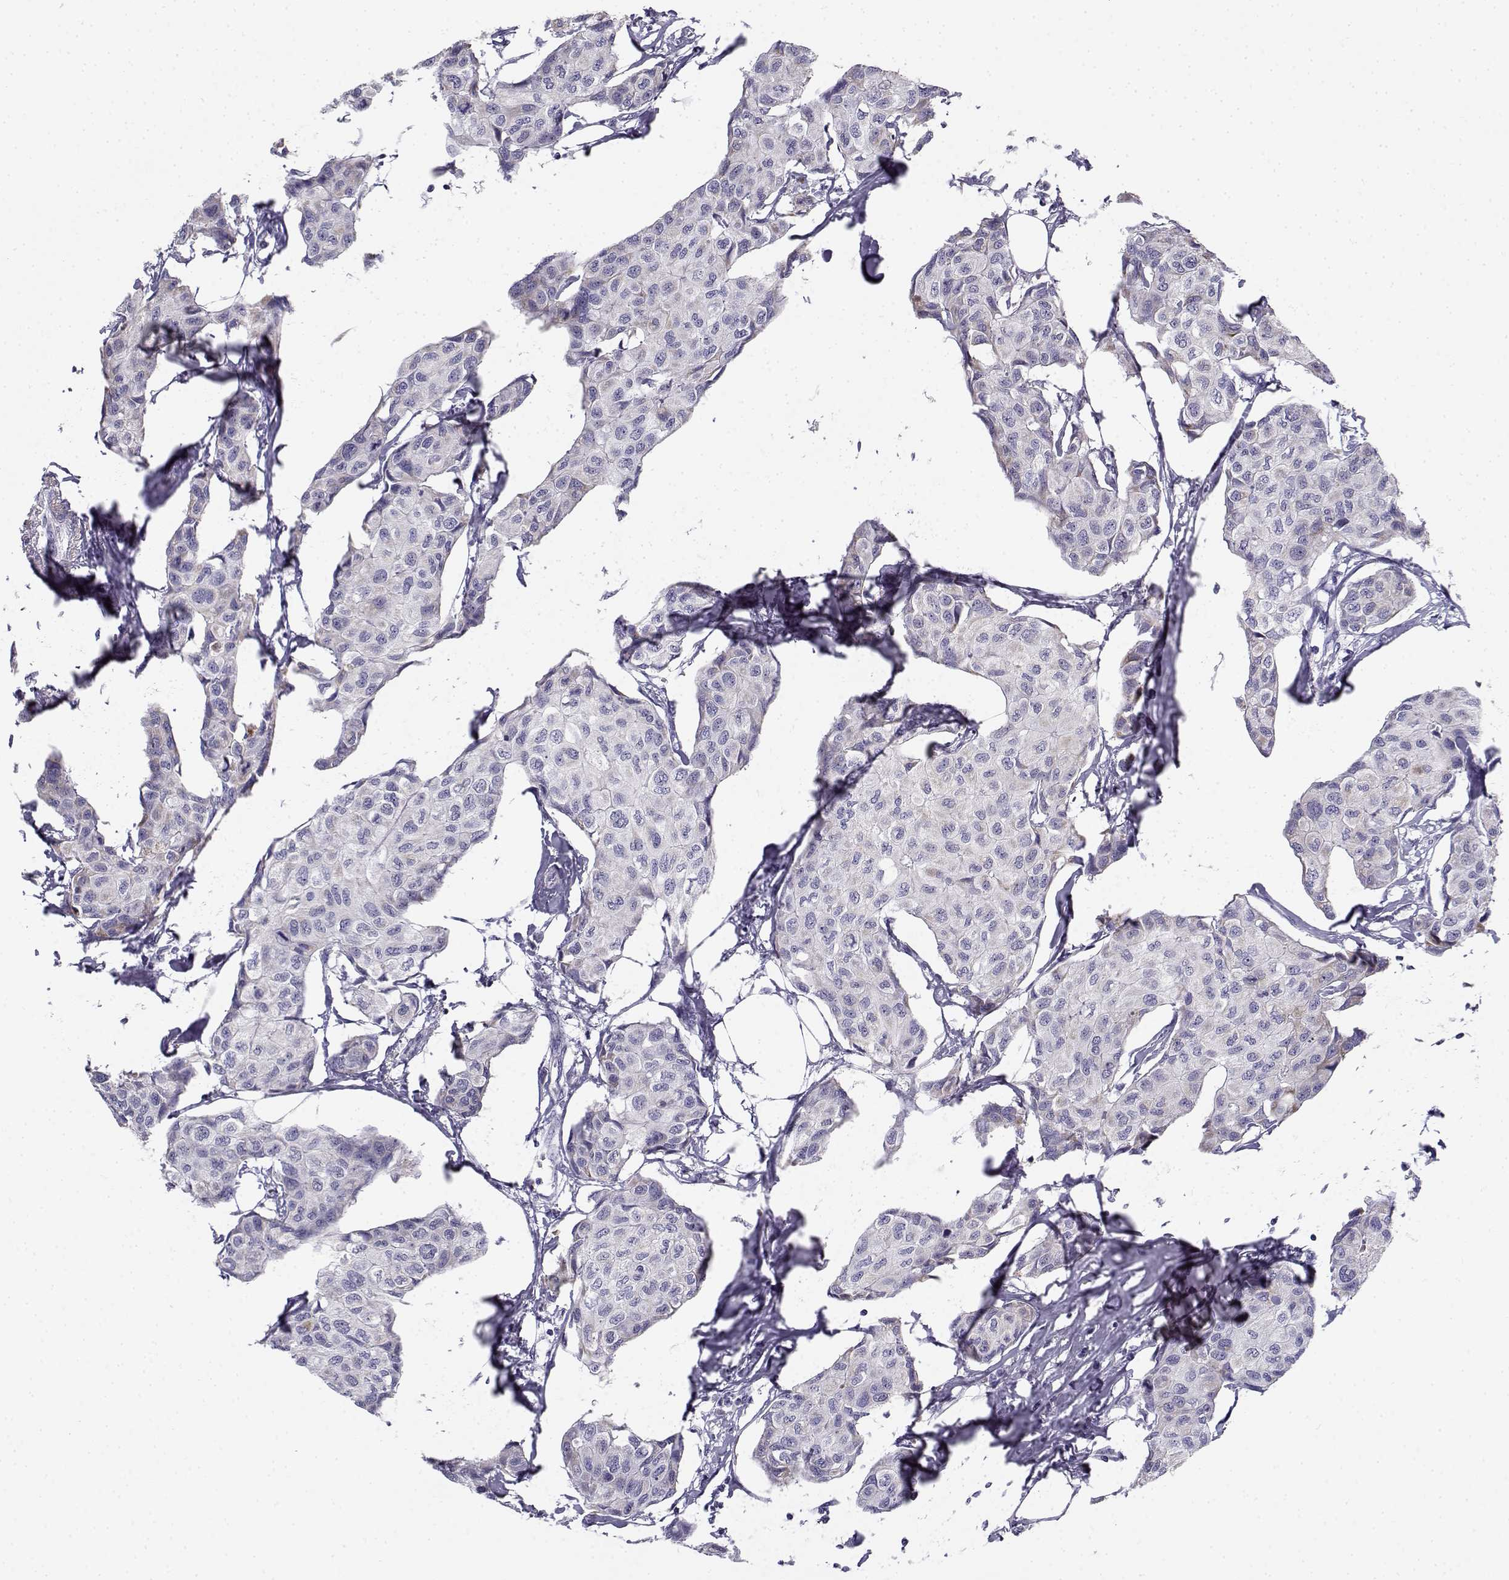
{"staining": {"intensity": "negative", "quantity": "none", "location": "none"}, "tissue": "breast cancer", "cell_type": "Tumor cells", "image_type": "cancer", "snomed": [{"axis": "morphology", "description": "Duct carcinoma"}, {"axis": "topography", "description": "Breast"}], "caption": "The micrograph reveals no staining of tumor cells in breast infiltrating ductal carcinoma.", "gene": "CREB3L3", "patient": {"sex": "female", "age": 80}}